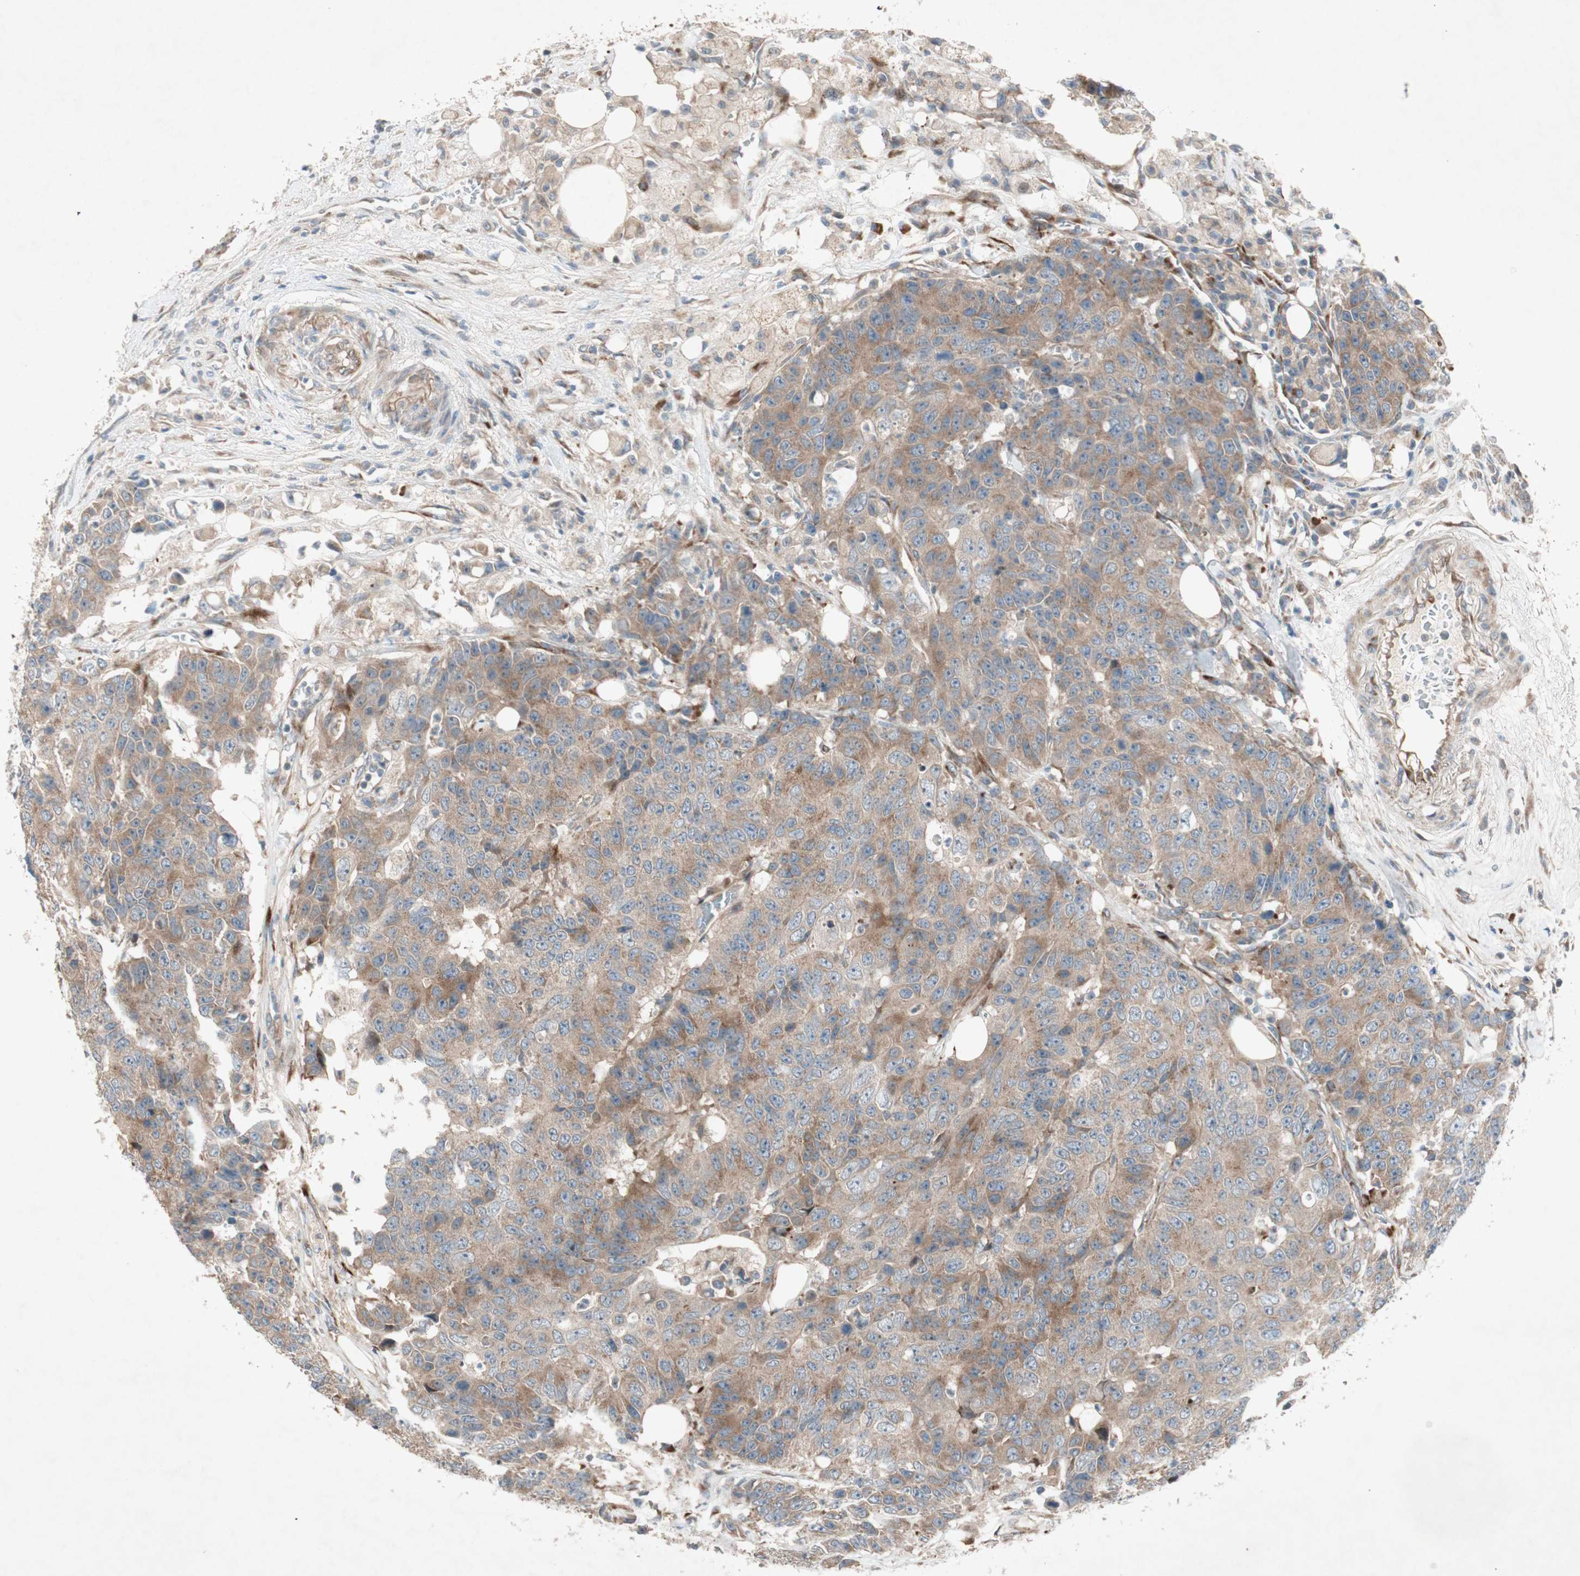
{"staining": {"intensity": "moderate", "quantity": ">75%", "location": "cytoplasmic/membranous"}, "tissue": "colorectal cancer", "cell_type": "Tumor cells", "image_type": "cancer", "snomed": [{"axis": "morphology", "description": "Adenocarcinoma, NOS"}, {"axis": "topography", "description": "Colon"}], "caption": "The immunohistochemical stain highlights moderate cytoplasmic/membranous expression in tumor cells of colorectal adenocarcinoma tissue.", "gene": "APOO", "patient": {"sex": "female", "age": 86}}